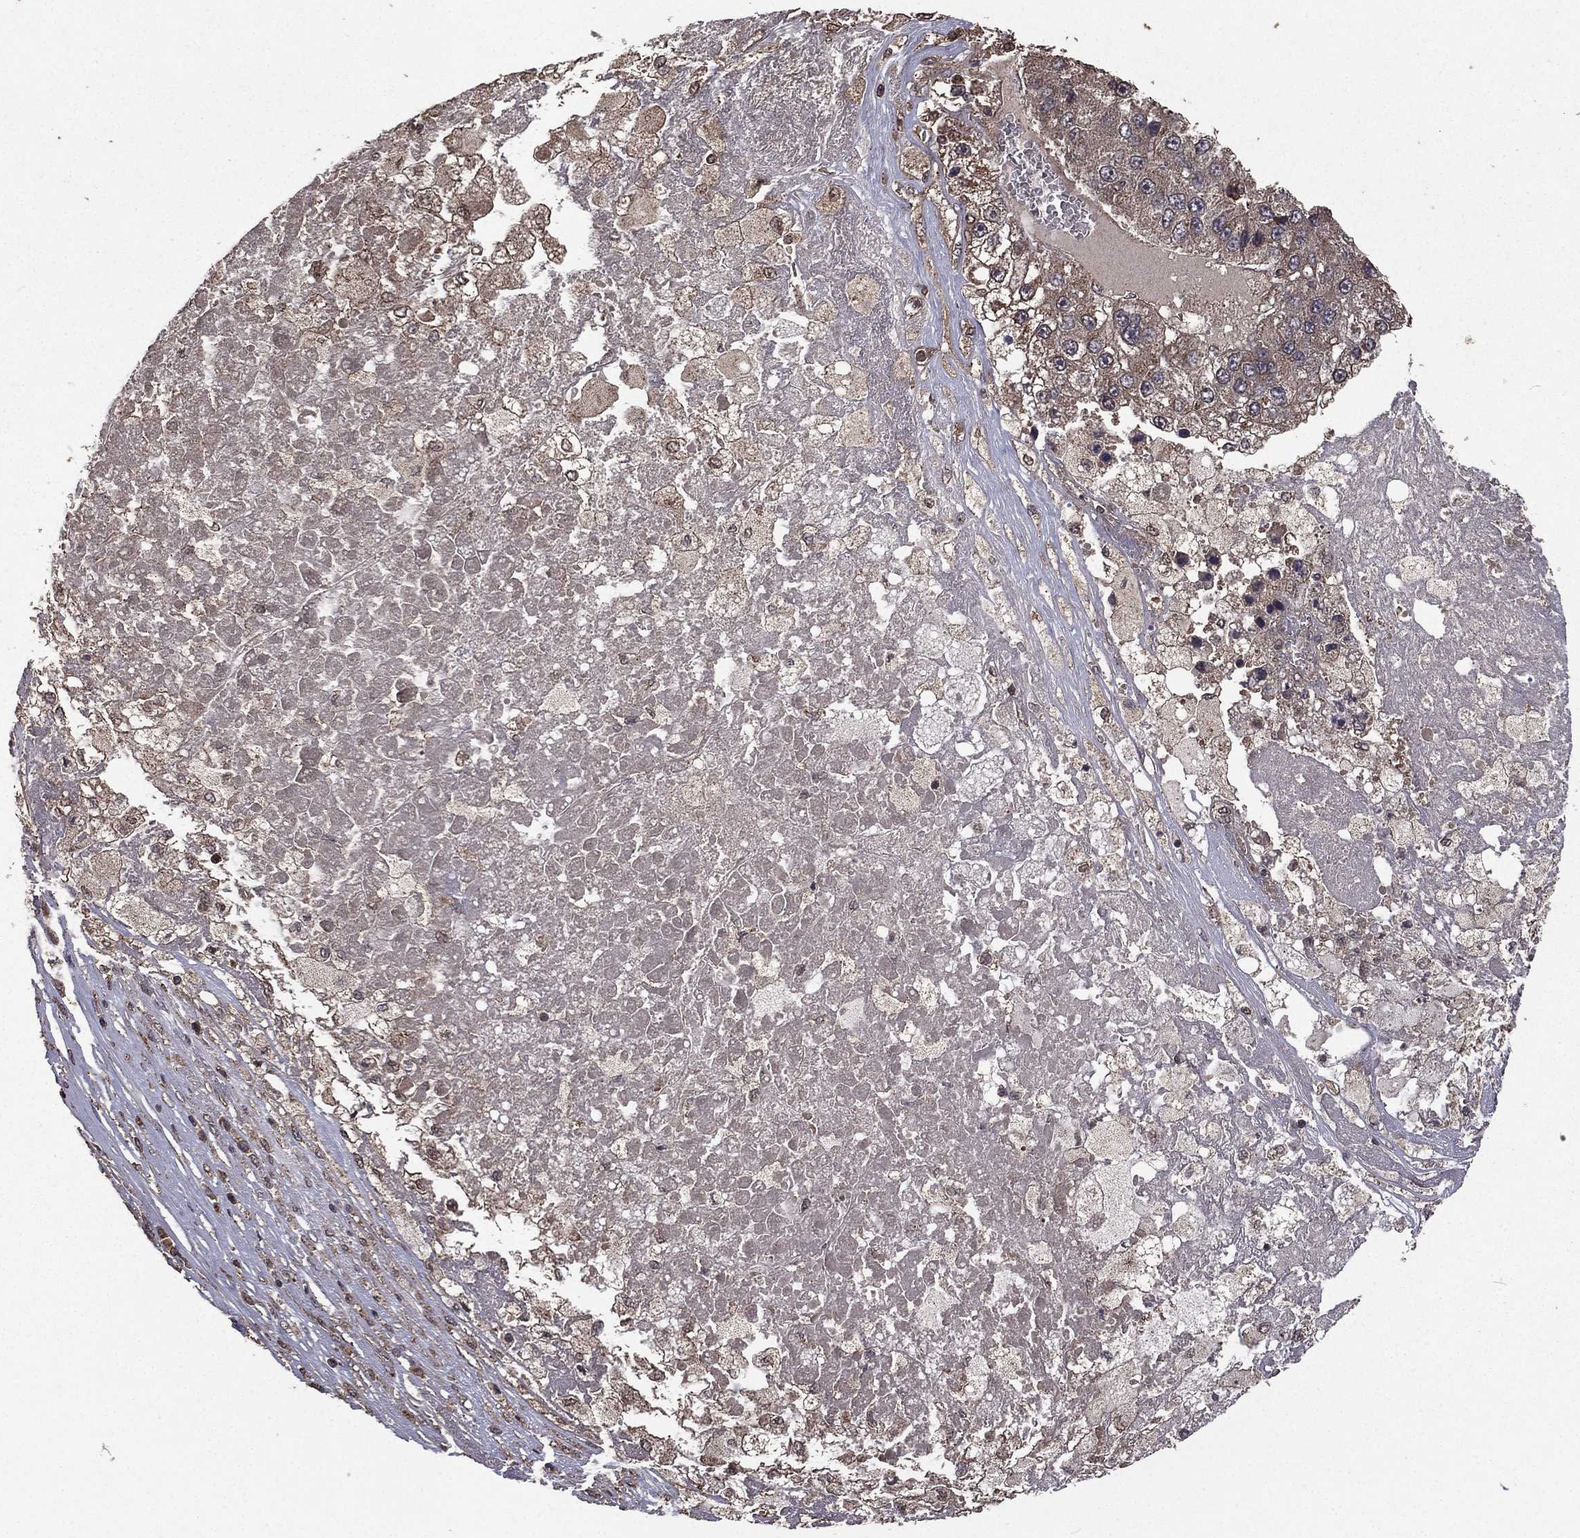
{"staining": {"intensity": "negative", "quantity": "none", "location": "none"}, "tissue": "liver cancer", "cell_type": "Tumor cells", "image_type": "cancer", "snomed": [{"axis": "morphology", "description": "Carcinoma, Hepatocellular, NOS"}, {"axis": "topography", "description": "Liver"}], "caption": "Human liver cancer (hepatocellular carcinoma) stained for a protein using immunohistochemistry (IHC) shows no expression in tumor cells.", "gene": "BIRC6", "patient": {"sex": "female", "age": 73}}